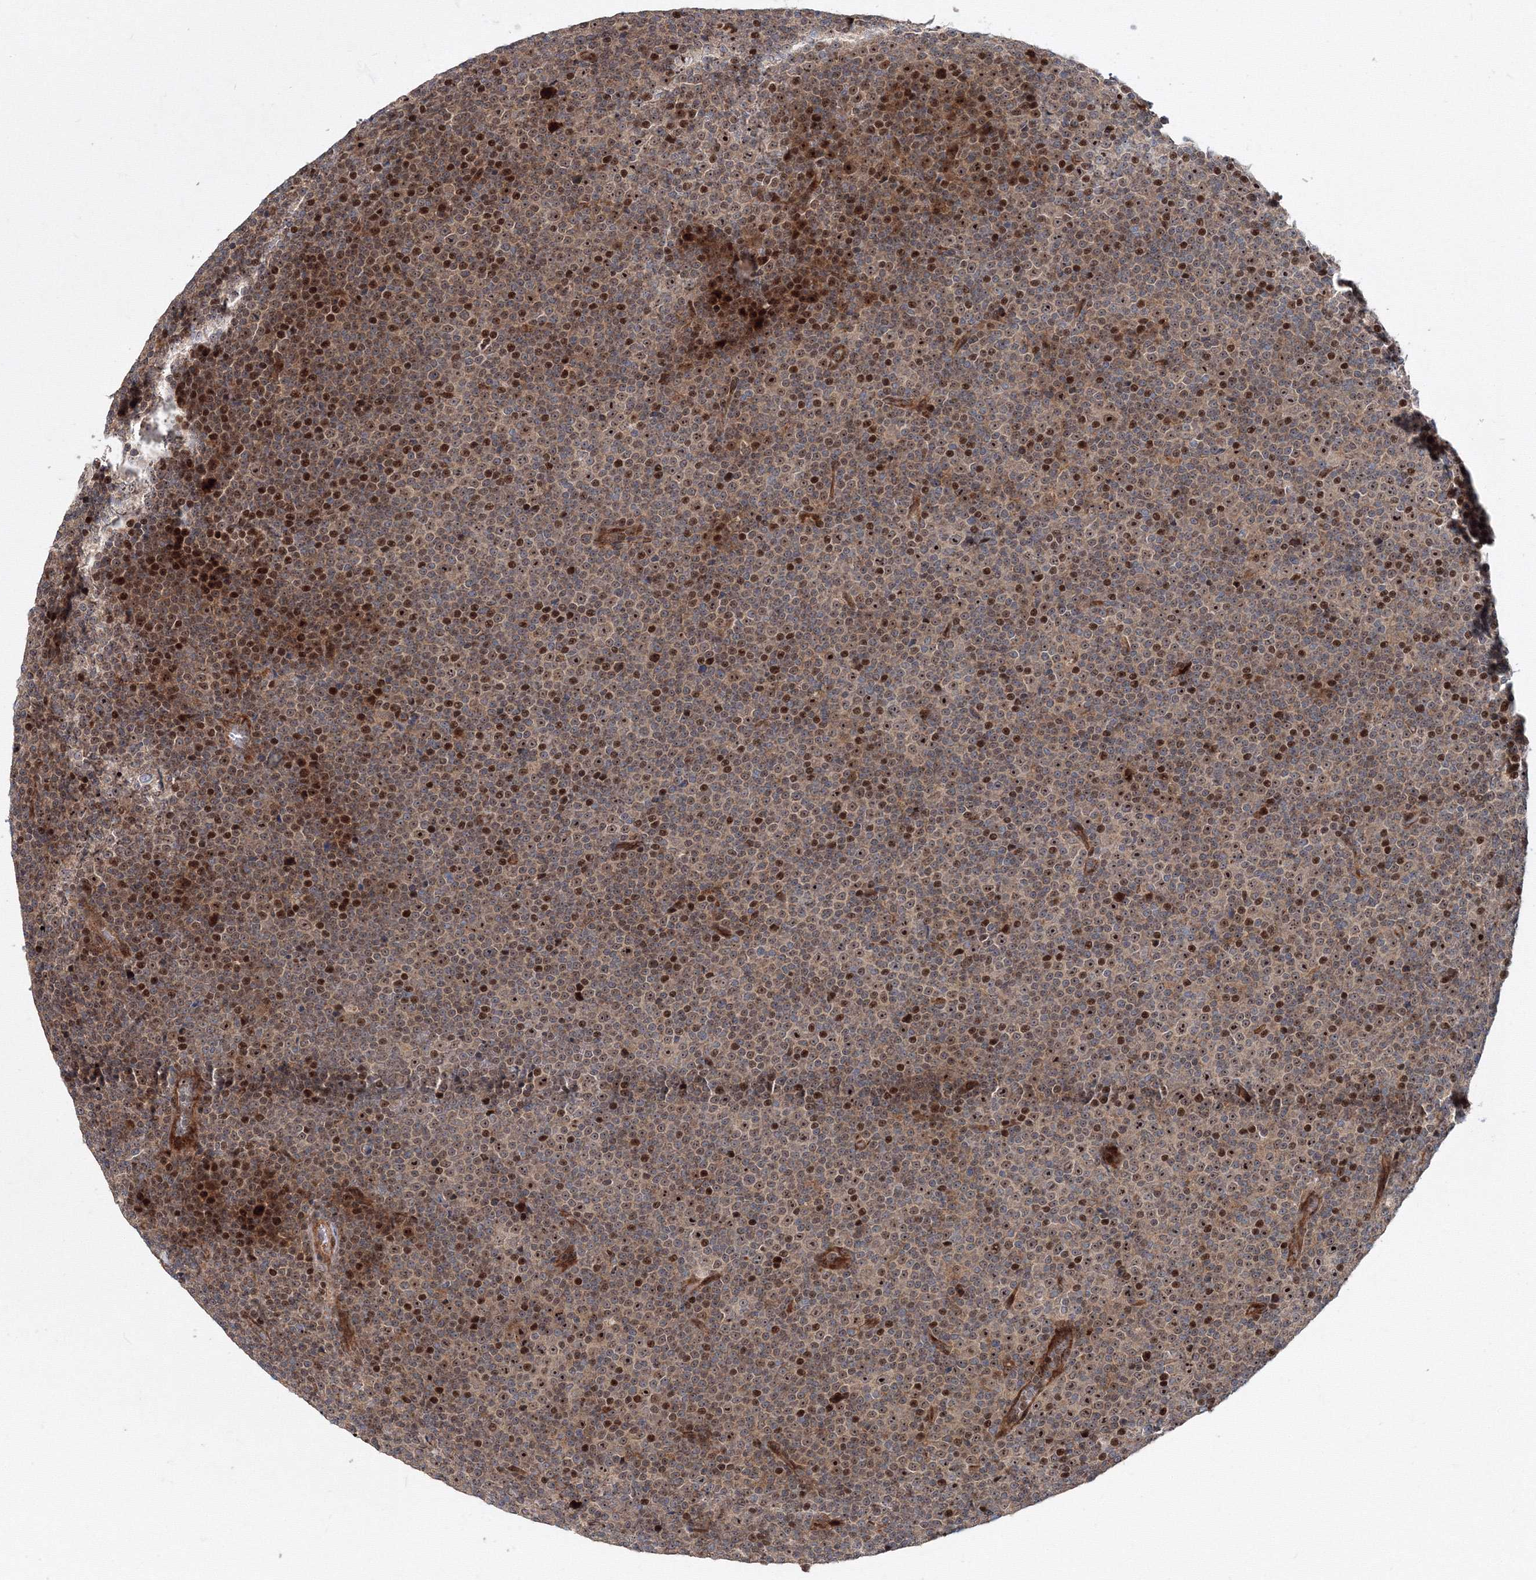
{"staining": {"intensity": "moderate", "quantity": ">75%", "location": "cytoplasmic/membranous,nuclear"}, "tissue": "lymphoma", "cell_type": "Tumor cells", "image_type": "cancer", "snomed": [{"axis": "morphology", "description": "Malignant lymphoma, non-Hodgkin's type, Low grade"}, {"axis": "topography", "description": "Lymph node"}], "caption": "Lymphoma was stained to show a protein in brown. There is medium levels of moderate cytoplasmic/membranous and nuclear positivity in approximately >75% of tumor cells.", "gene": "ANKAR", "patient": {"sex": "female", "age": 67}}